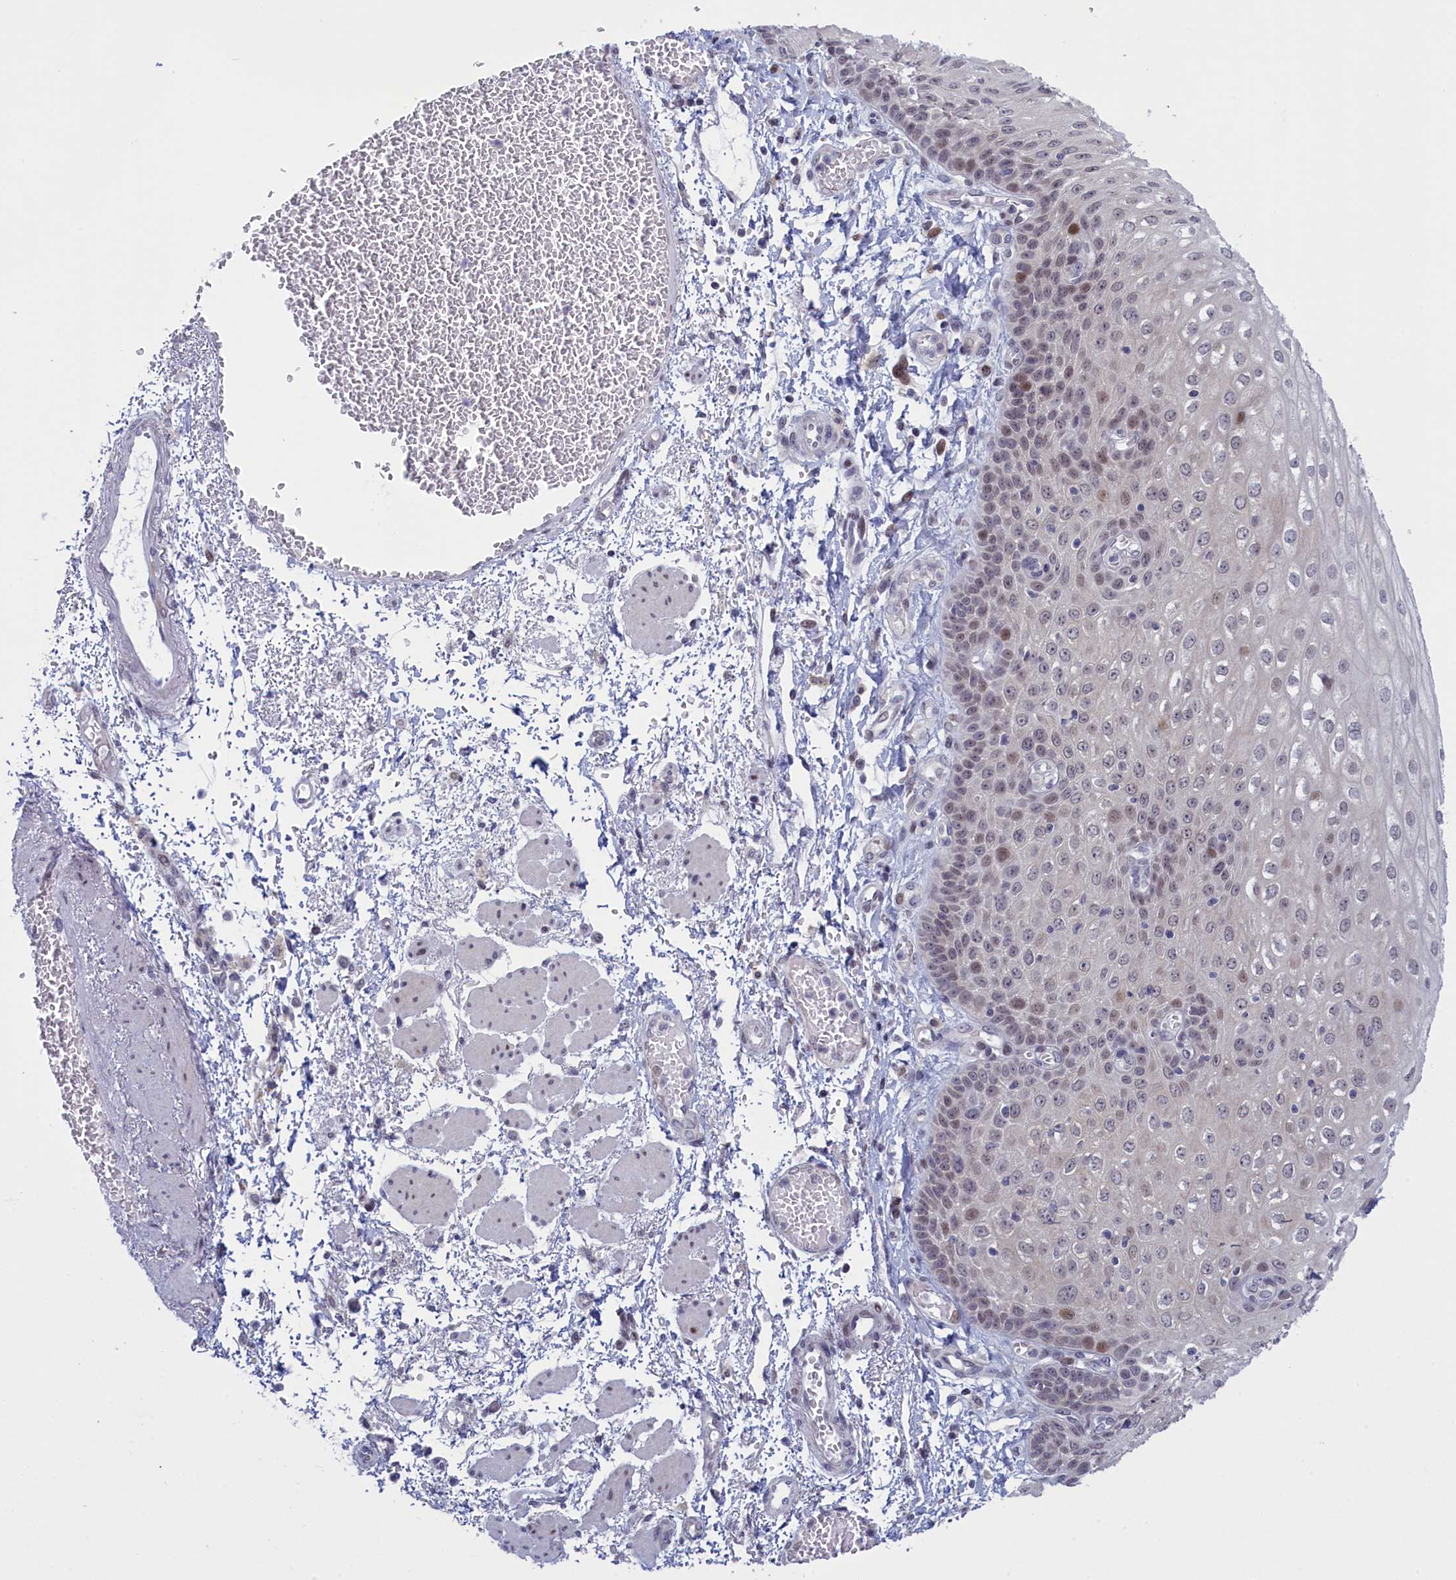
{"staining": {"intensity": "moderate", "quantity": "<25%", "location": "nuclear"}, "tissue": "esophagus", "cell_type": "Squamous epithelial cells", "image_type": "normal", "snomed": [{"axis": "morphology", "description": "Normal tissue, NOS"}, {"axis": "topography", "description": "Esophagus"}], "caption": "Human esophagus stained with a brown dye shows moderate nuclear positive staining in approximately <25% of squamous epithelial cells.", "gene": "ATF7IP2", "patient": {"sex": "male", "age": 81}}